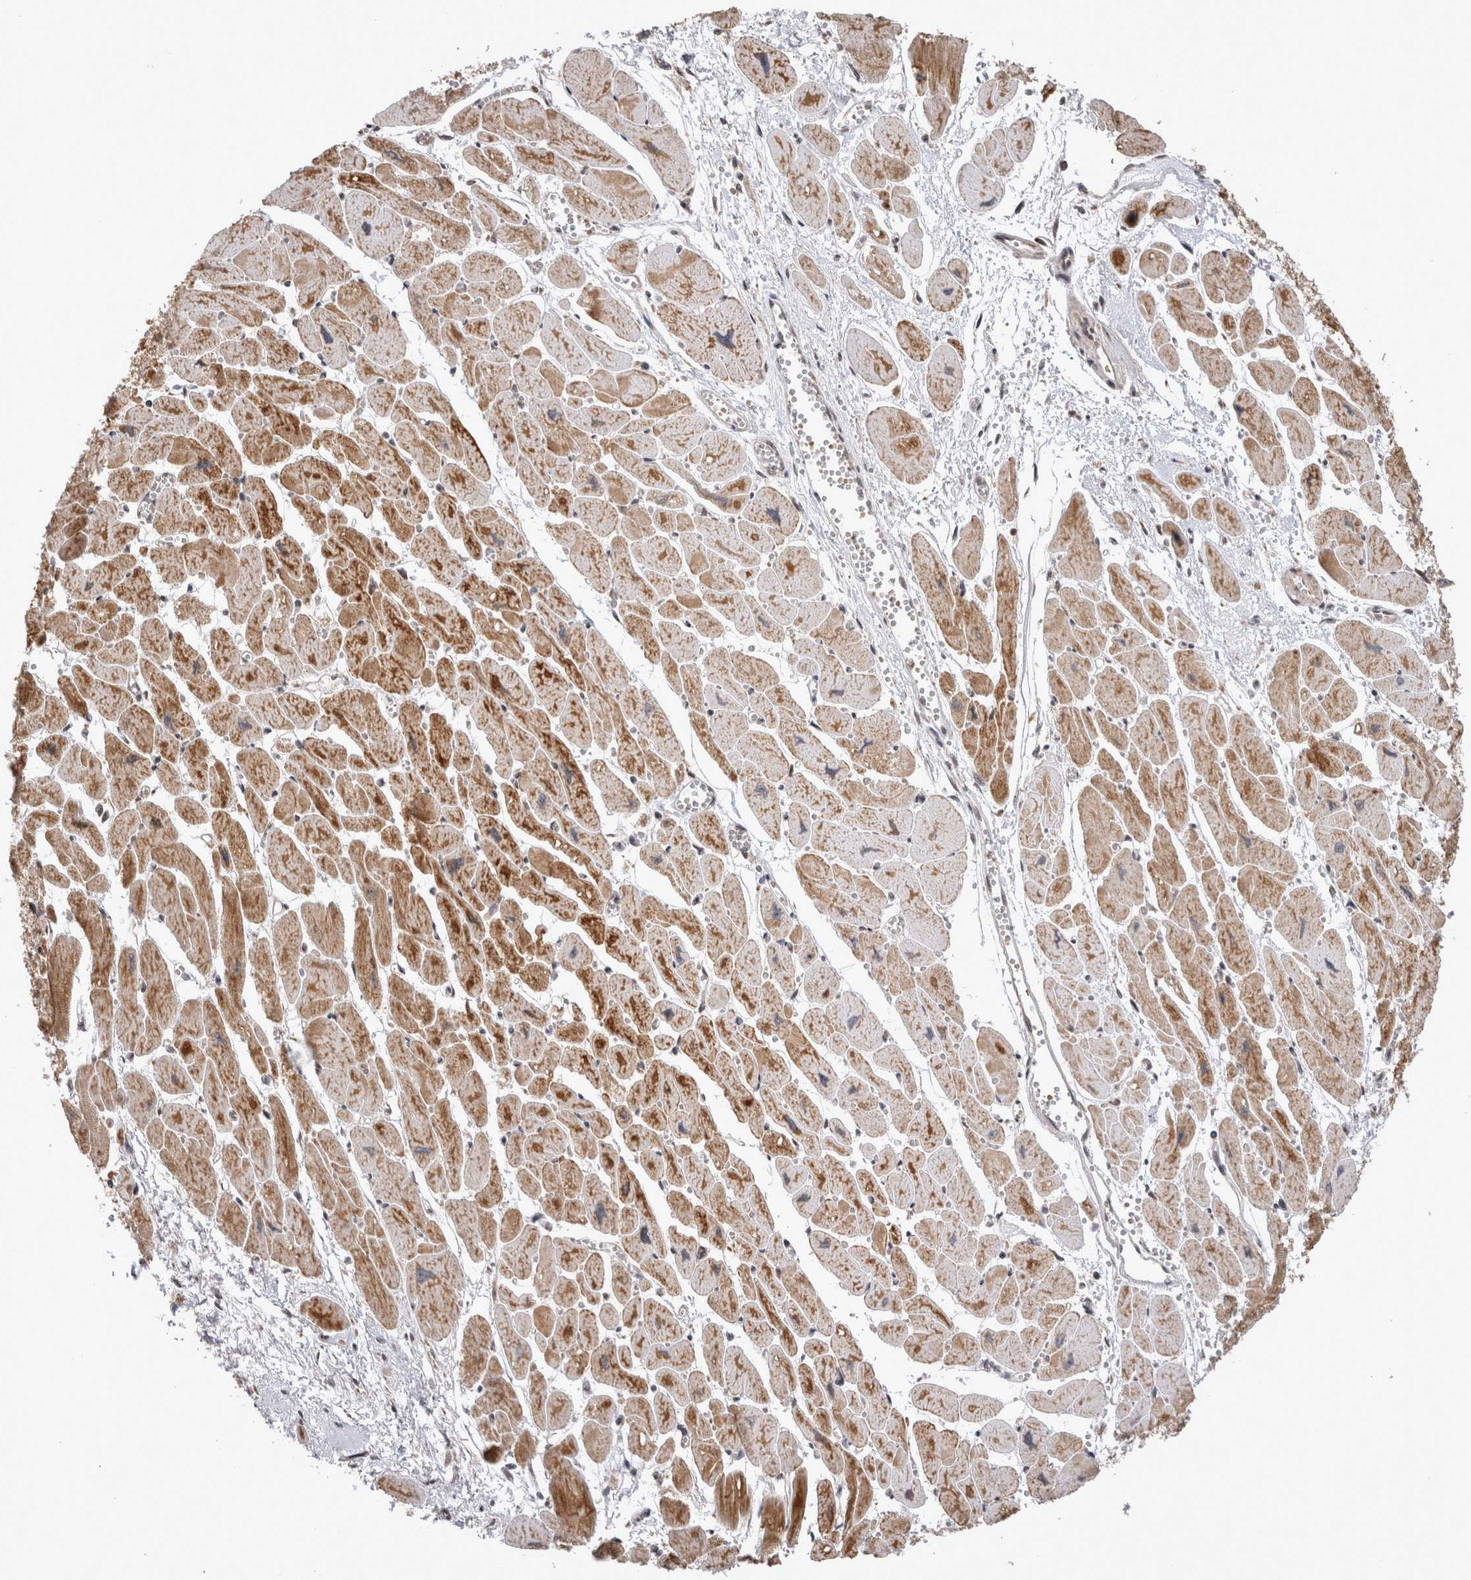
{"staining": {"intensity": "moderate", "quantity": ">75%", "location": "cytoplasmic/membranous,nuclear"}, "tissue": "heart muscle", "cell_type": "Cardiomyocytes", "image_type": "normal", "snomed": [{"axis": "morphology", "description": "Normal tissue, NOS"}, {"axis": "topography", "description": "Heart"}], "caption": "A brown stain highlights moderate cytoplasmic/membranous,nuclear positivity of a protein in cardiomyocytes of benign heart muscle. (IHC, brightfield microscopy, high magnification).", "gene": "TMEM65", "patient": {"sex": "female", "age": 54}}